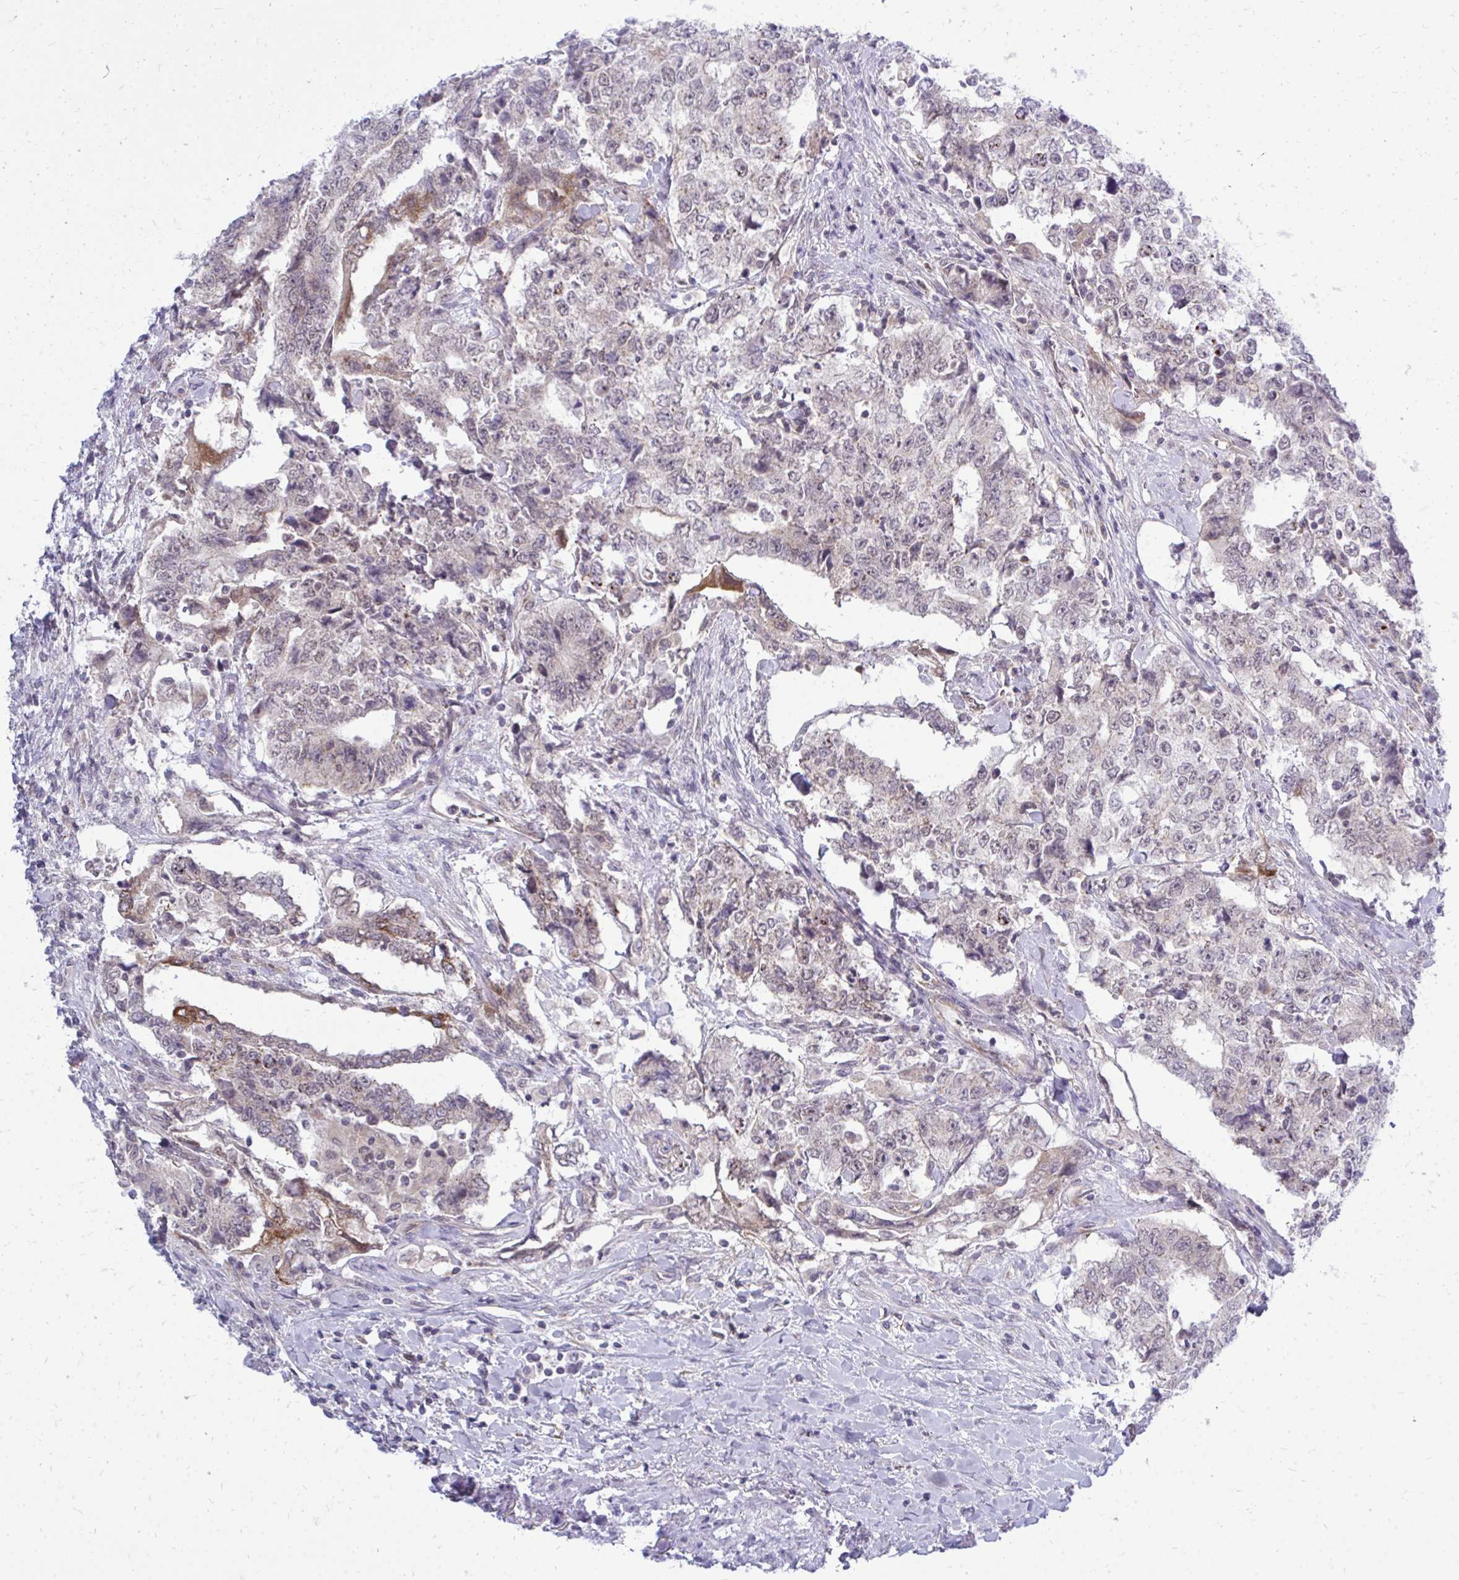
{"staining": {"intensity": "negative", "quantity": "none", "location": "none"}, "tissue": "testis cancer", "cell_type": "Tumor cells", "image_type": "cancer", "snomed": [{"axis": "morphology", "description": "Carcinoma, Embryonal, NOS"}, {"axis": "topography", "description": "Testis"}], "caption": "An image of embryonal carcinoma (testis) stained for a protein exhibits no brown staining in tumor cells.", "gene": "ACSL5", "patient": {"sex": "male", "age": 24}}